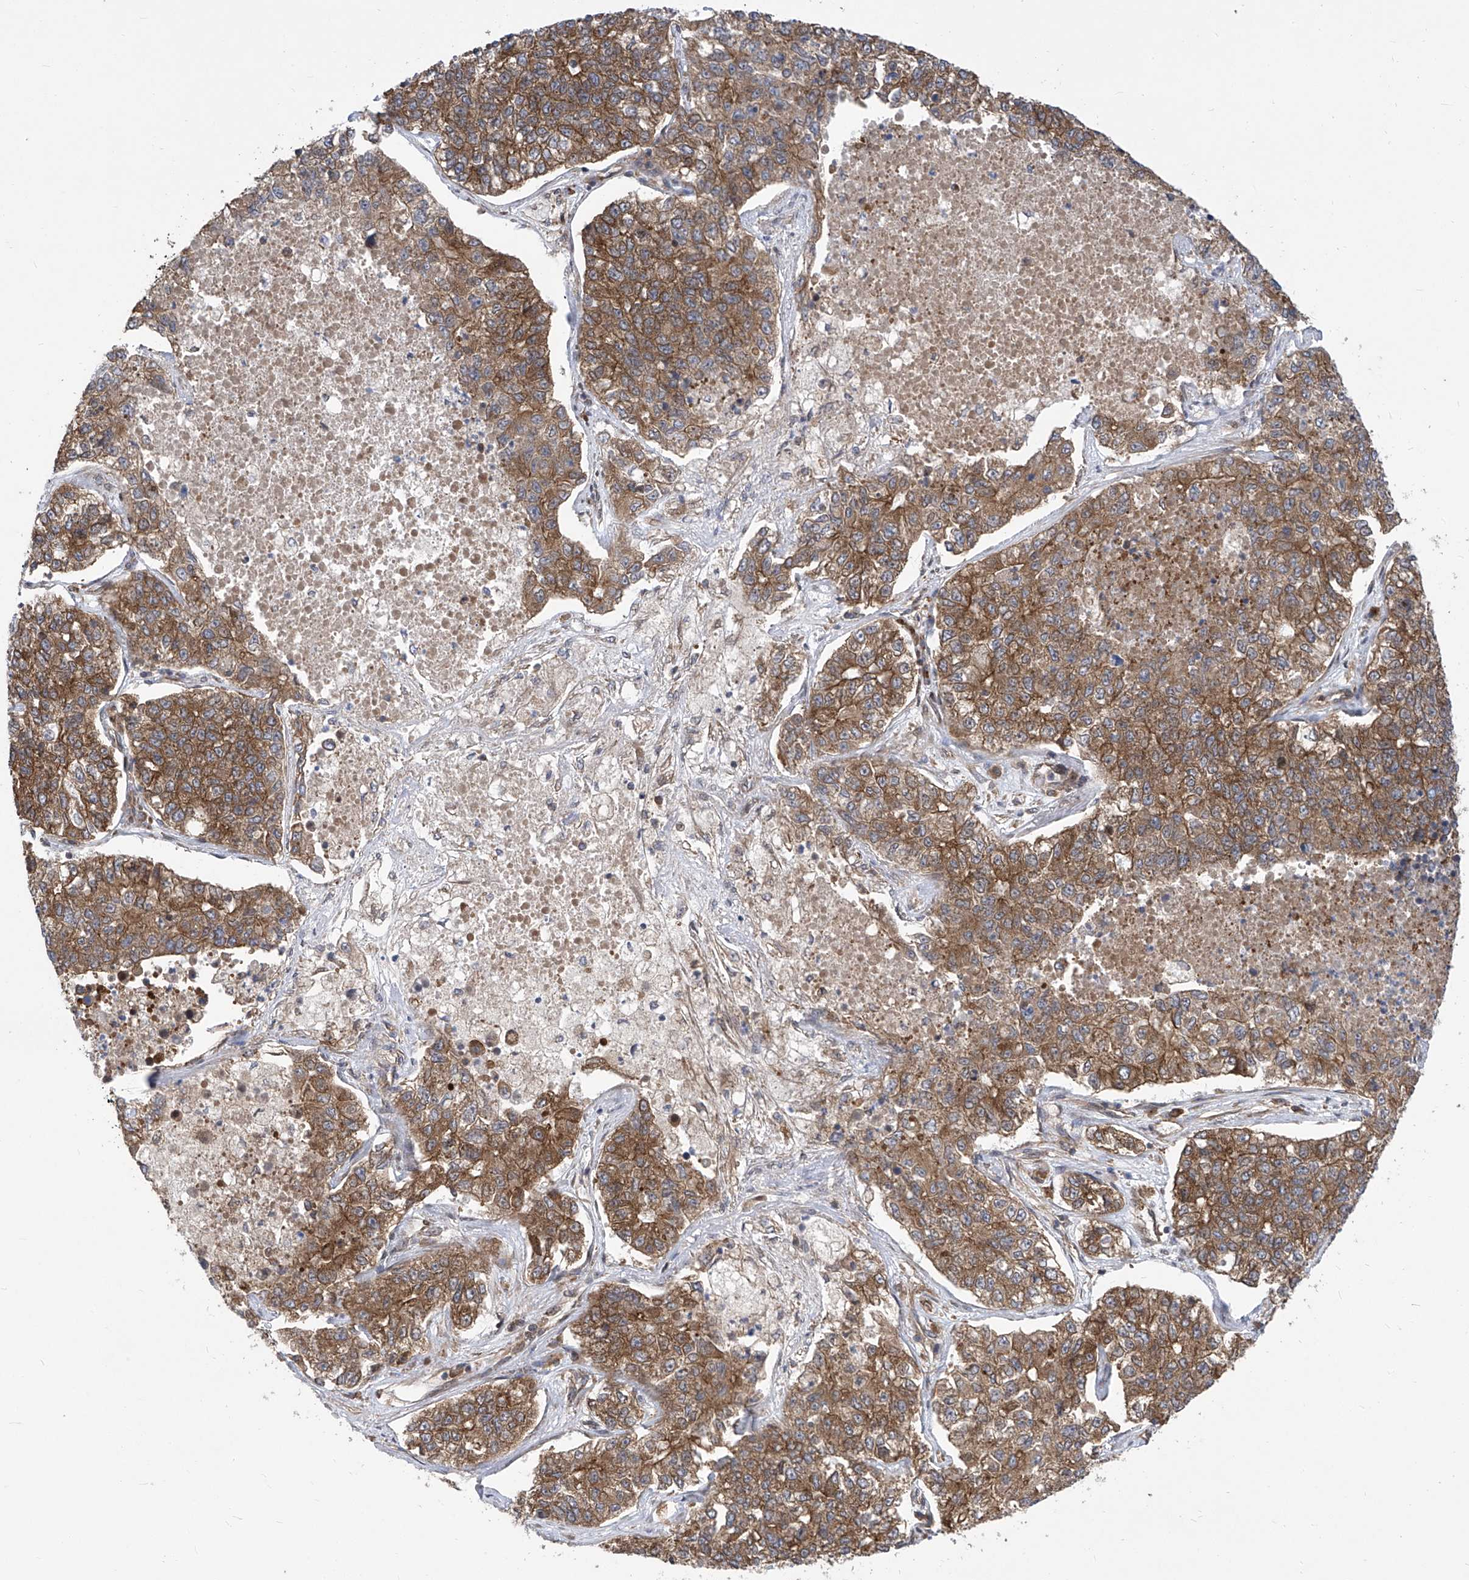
{"staining": {"intensity": "moderate", "quantity": ">75%", "location": "cytoplasmic/membranous"}, "tissue": "lung cancer", "cell_type": "Tumor cells", "image_type": "cancer", "snomed": [{"axis": "morphology", "description": "Adenocarcinoma, NOS"}, {"axis": "topography", "description": "Lung"}], "caption": "Protein expression analysis of human lung adenocarcinoma reveals moderate cytoplasmic/membranous staining in approximately >75% of tumor cells.", "gene": "EIF3M", "patient": {"sex": "male", "age": 49}}